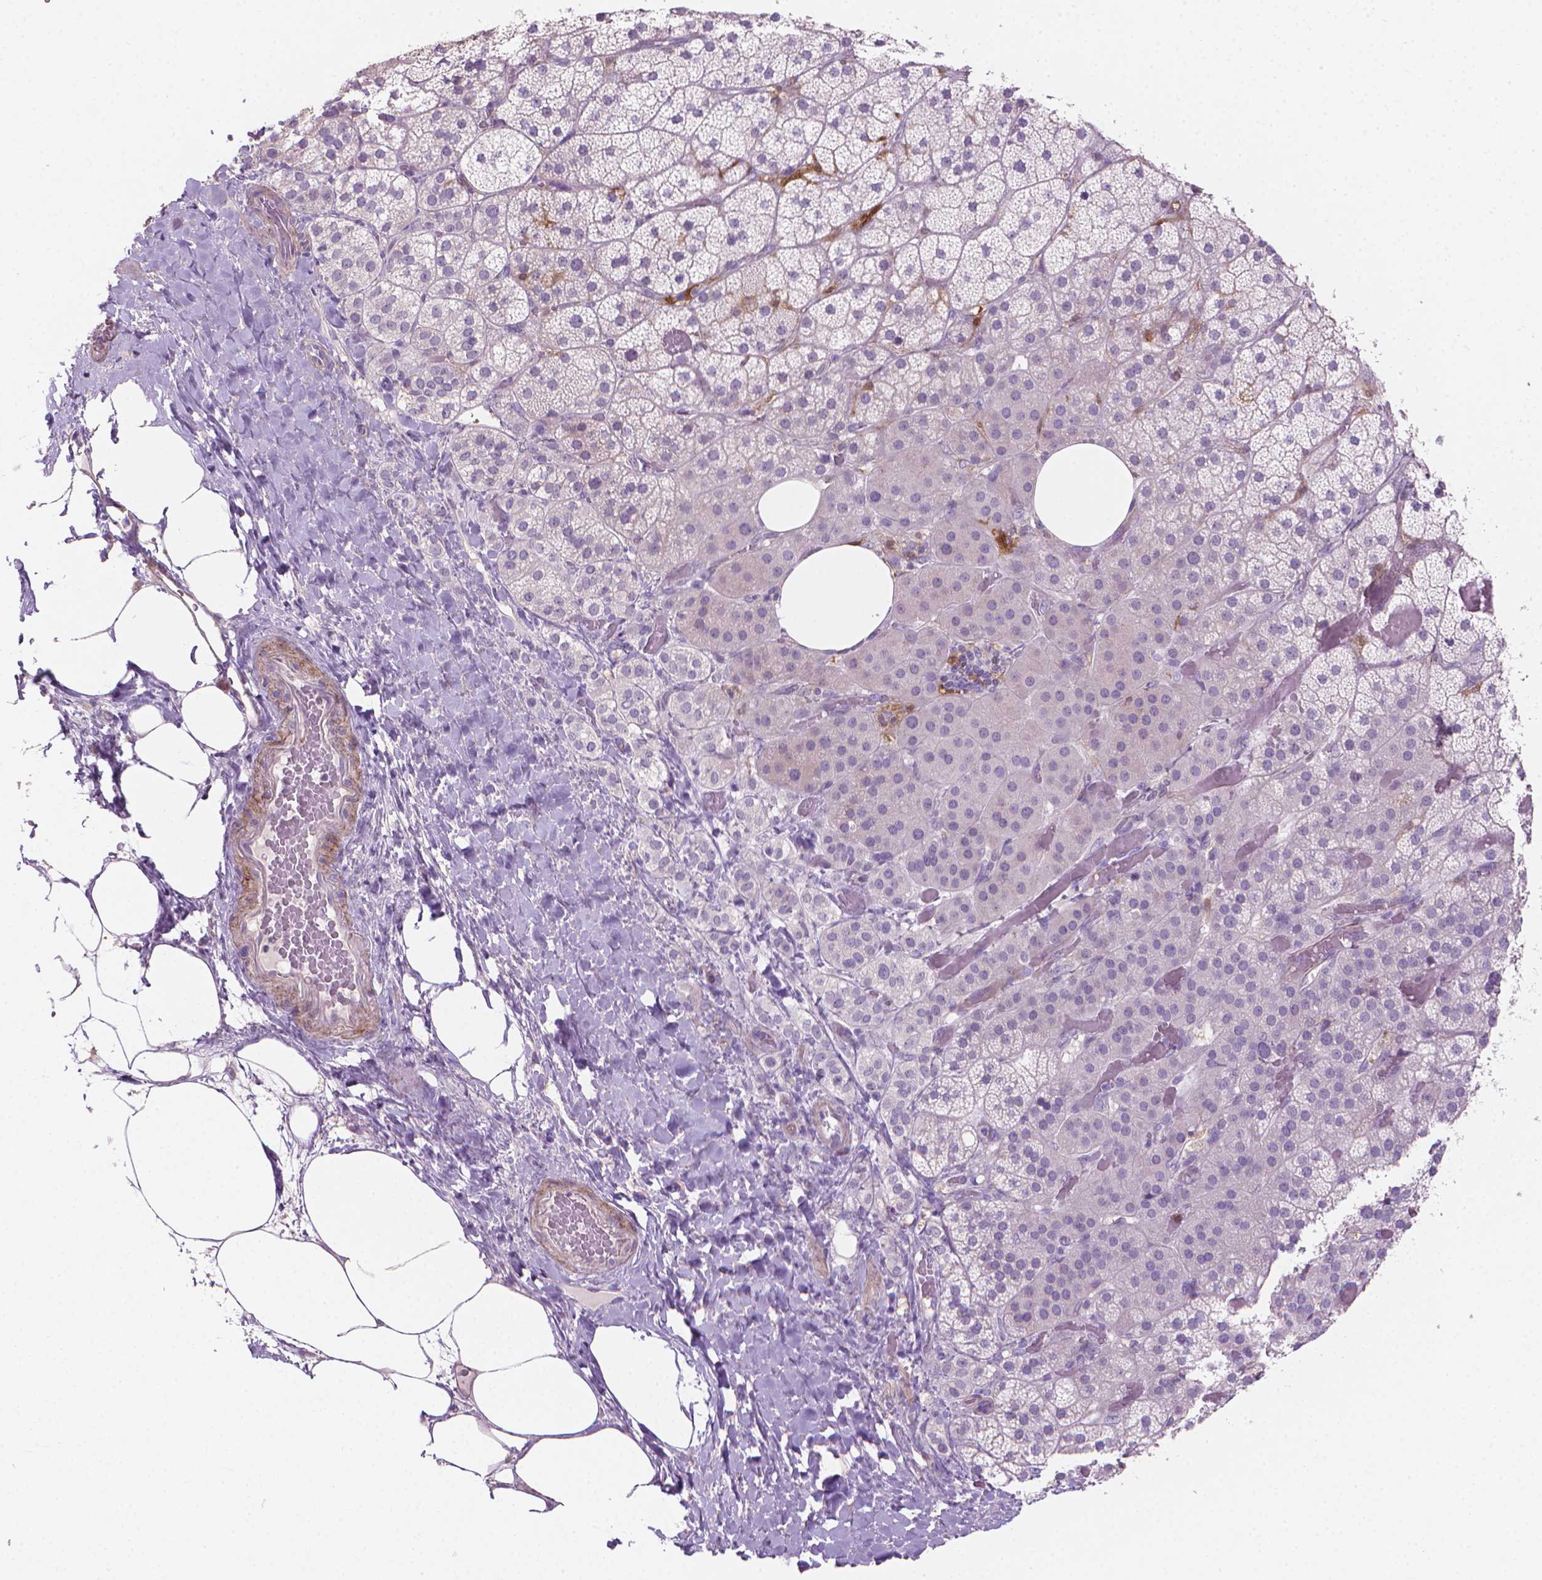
{"staining": {"intensity": "weak", "quantity": "<25%", "location": "cytoplasmic/membranous"}, "tissue": "adrenal gland", "cell_type": "Glandular cells", "image_type": "normal", "snomed": [{"axis": "morphology", "description": "Normal tissue, NOS"}, {"axis": "topography", "description": "Adrenal gland"}], "caption": "An immunohistochemistry photomicrograph of normal adrenal gland is shown. There is no staining in glandular cells of adrenal gland. The staining is performed using DAB brown chromogen with nuclei counter-stained in using hematoxylin.", "gene": "GSDMA", "patient": {"sex": "male", "age": 57}}